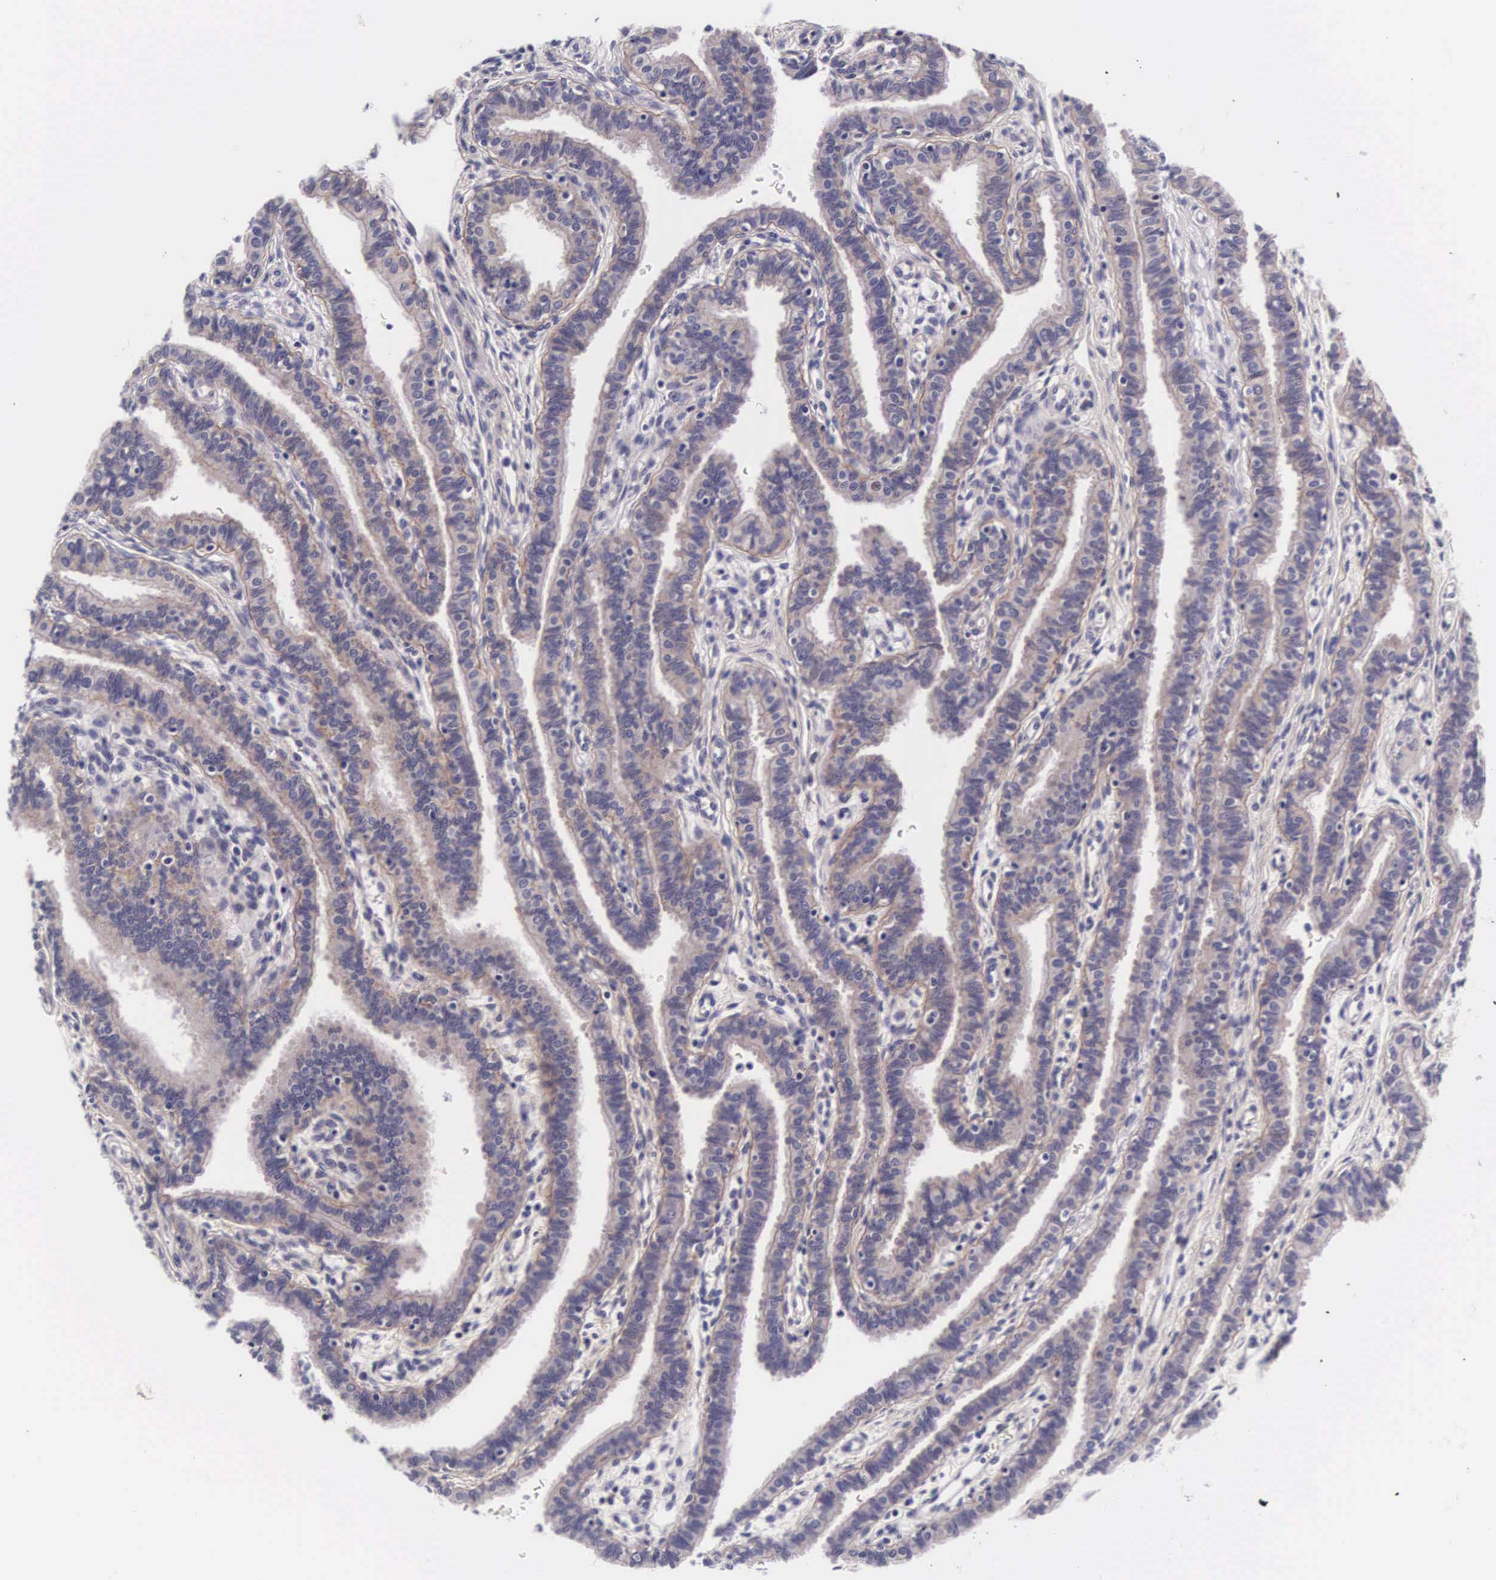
{"staining": {"intensity": "weak", "quantity": "25%-75%", "location": "cytoplasmic/membranous"}, "tissue": "fallopian tube", "cell_type": "Glandular cells", "image_type": "normal", "snomed": [{"axis": "morphology", "description": "Normal tissue, NOS"}, {"axis": "topography", "description": "Fallopian tube"}], "caption": "Immunohistochemistry of unremarkable fallopian tube displays low levels of weak cytoplasmic/membranous staining in about 25%-75% of glandular cells.", "gene": "PHETA2", "patient": {"sex": "female", "age": 32}}